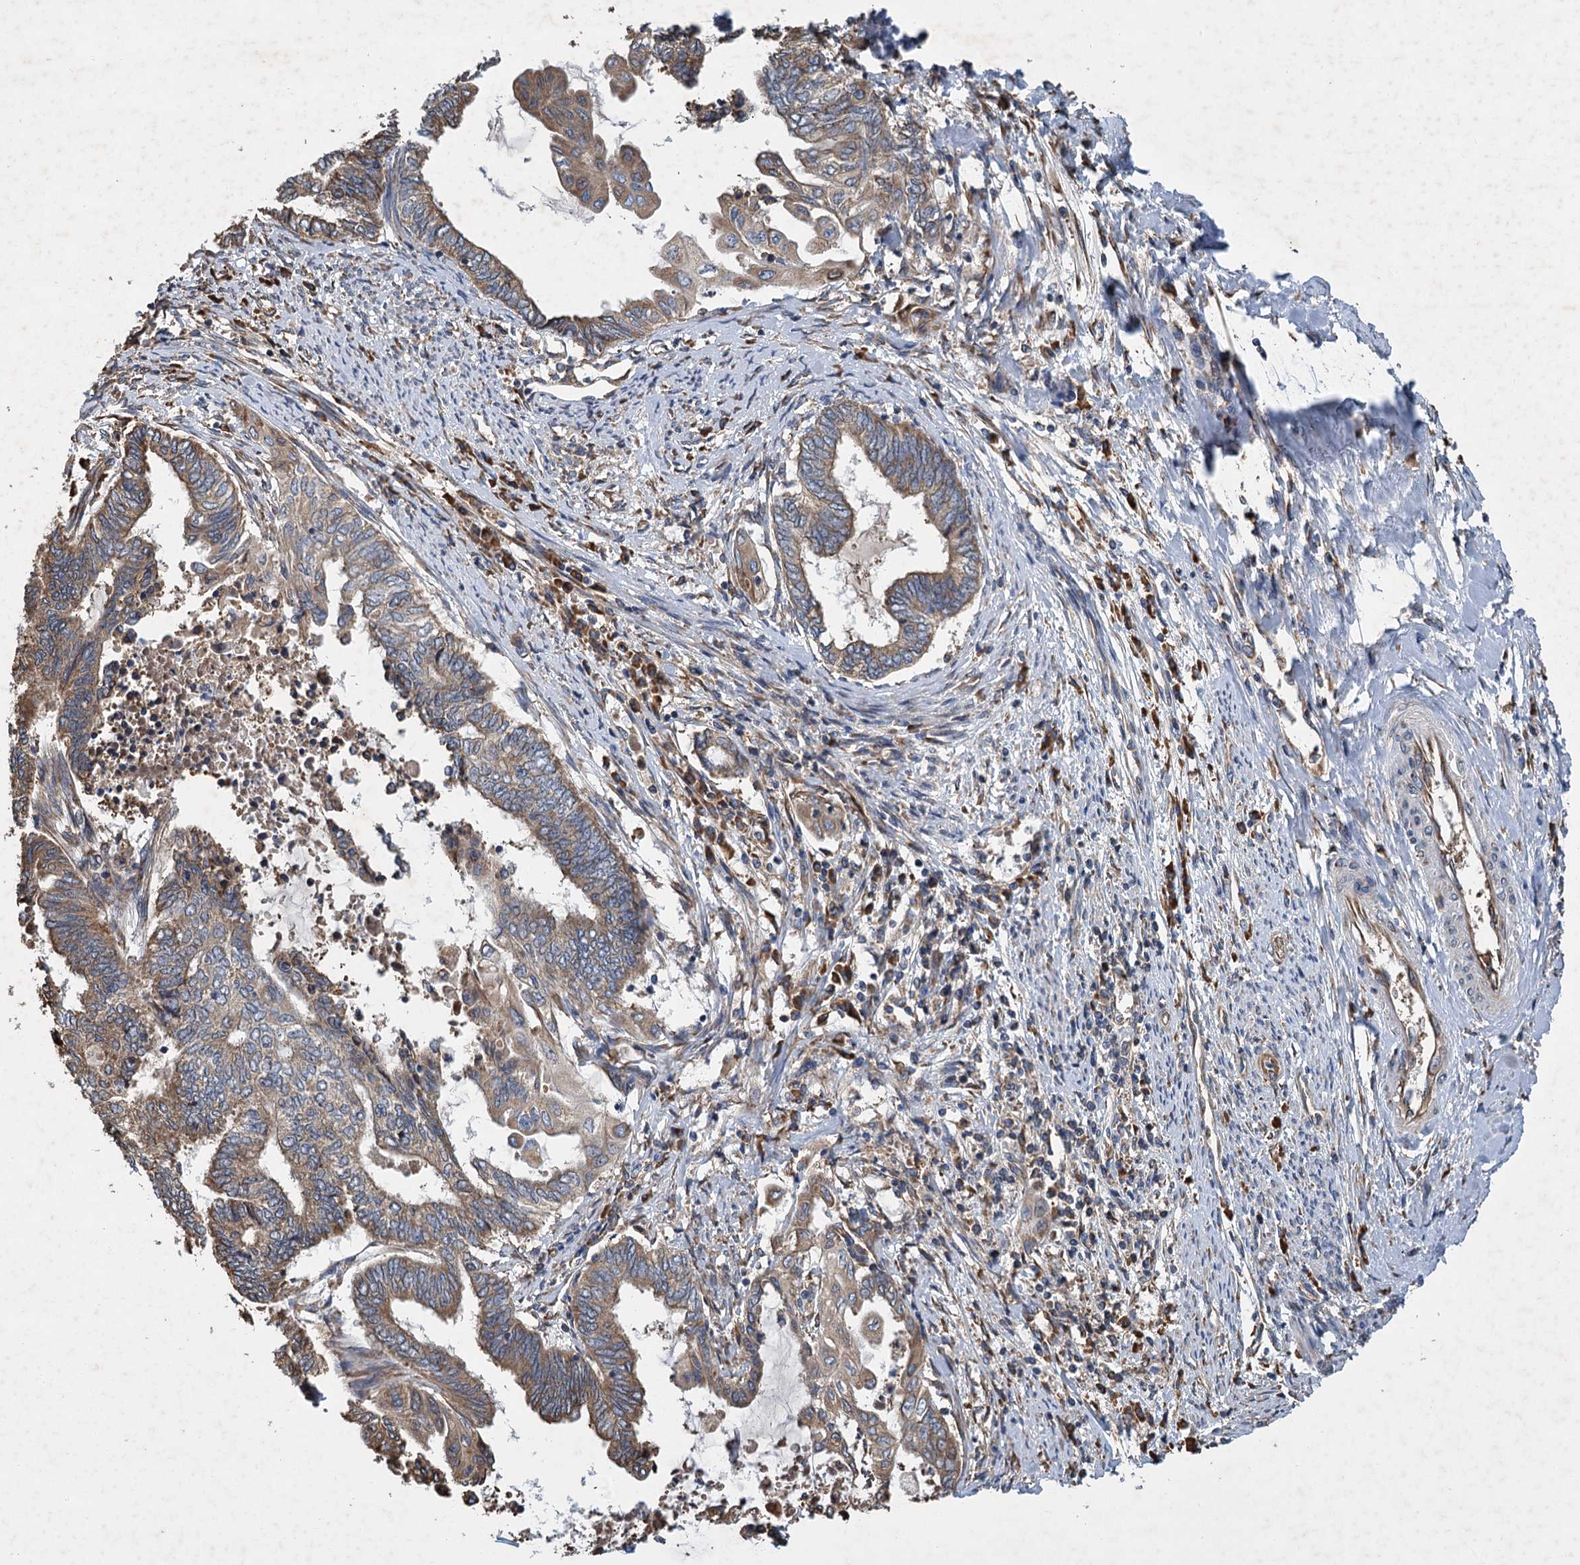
{"staining": {"intensity": "moderate", "quantity": ">75%", "location": "cytoplasmic/membranous"}, "tissue": "endometrial cancer", "cell_type": "Tumor cells", "image_type": "cancer", "snomed": [{"axis": "morphology", "description": "Adenocarcinoma, NOS"}, {"axis": "topography", "description": "Uterus"}, {"axis": "topography", "description": "Endometrium"}], "caption": "Immunohistochemical staining of endometrial cancer reveals moderate cytoplasmic/membranous protein expression in about >75% of tumor cells.", "gene": "LINS1", "patient": {"sex": "female", "age": 70}}